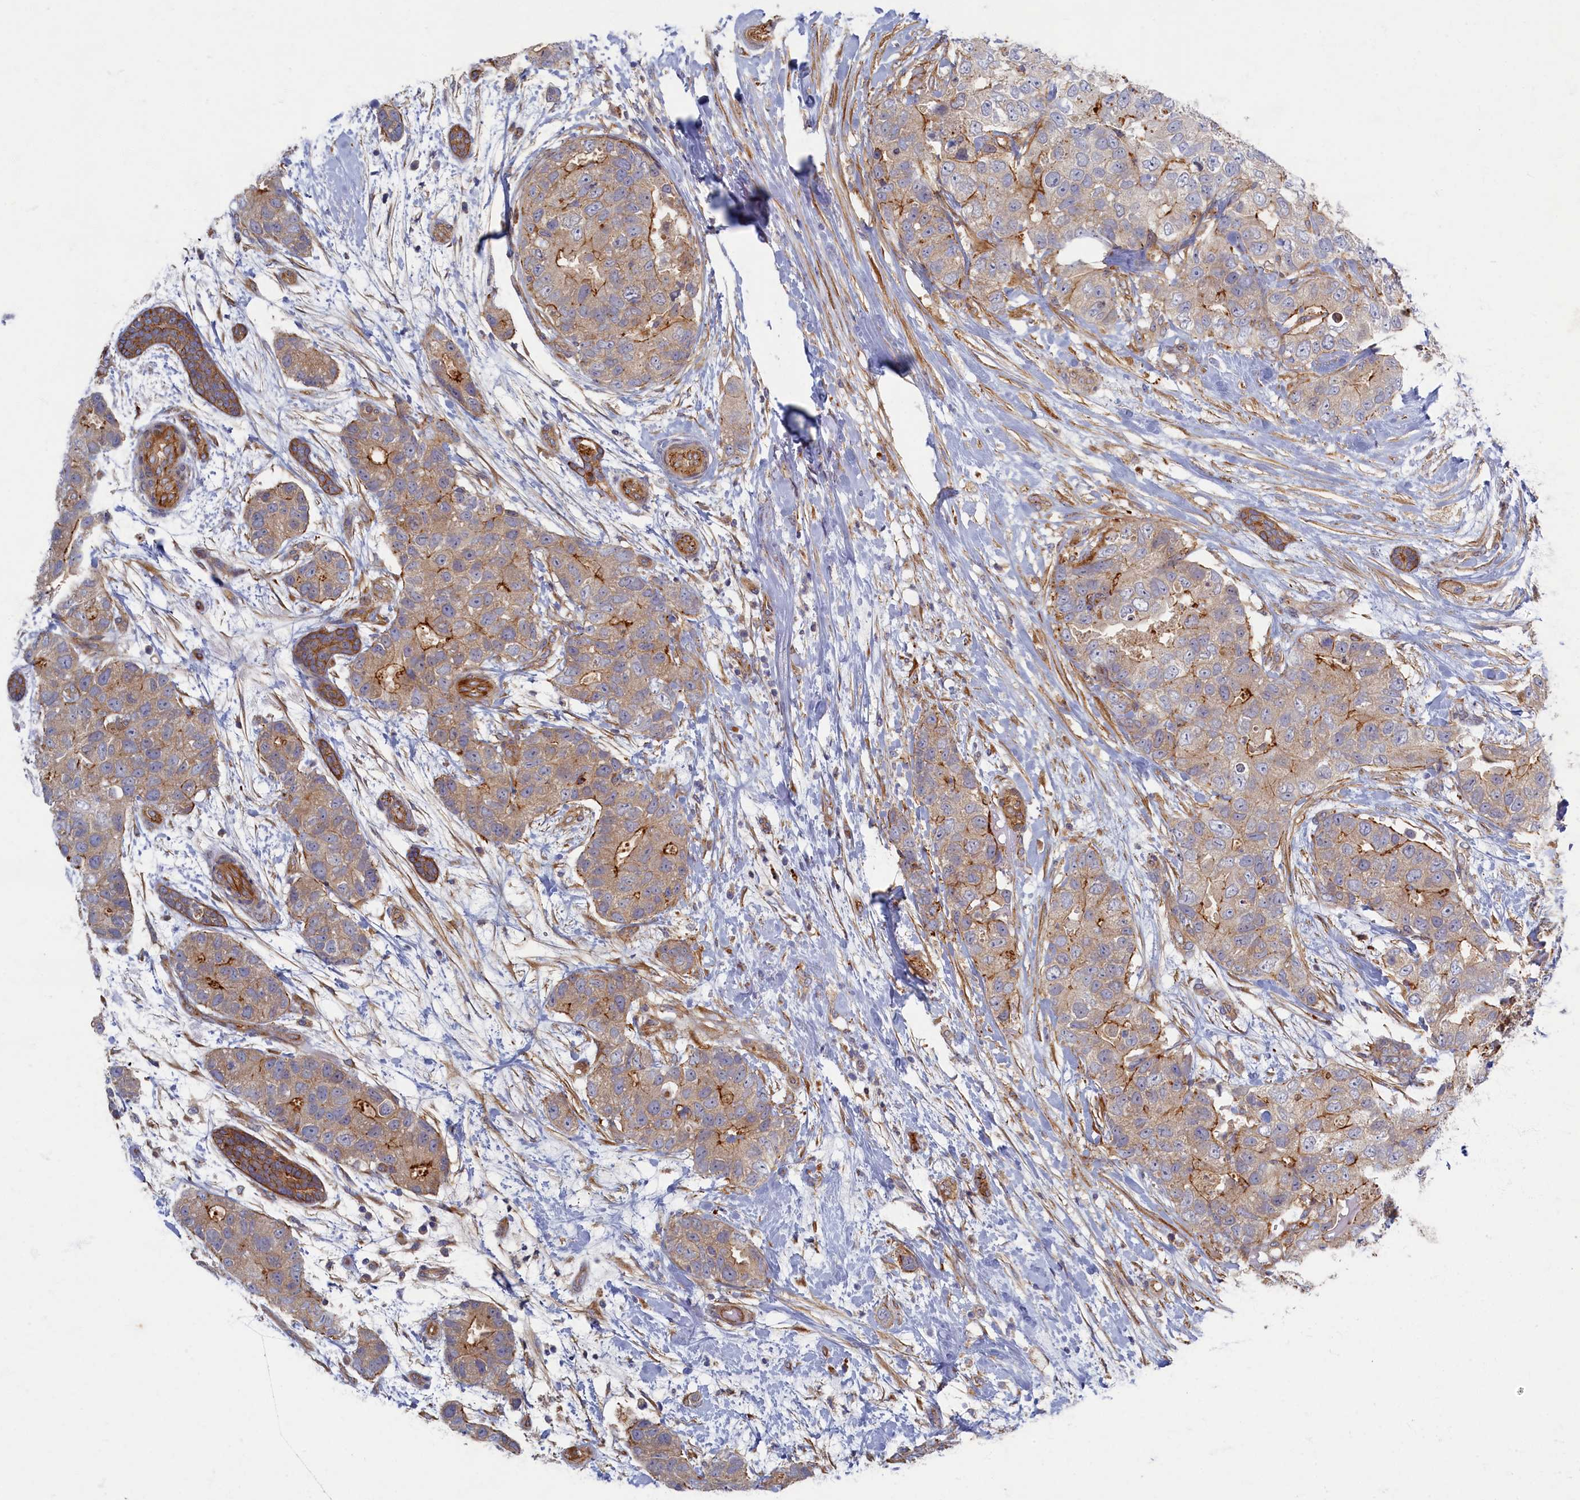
{"staining": {"intensity": "moderate", "quantity": "25%-75%", "location": "cytoplasmic/membranous"}, "tissue": "breast cancer", "cell_type": "Tumor cells", "image_type": "cancer", "snomed": [{"axis": "morphology", "description": "Duct carcinoma"}, {"axis": "topography", "description": "Breast"}], "caption": "Human breast cancer stained with a brown dye demonstrates moderate cytoplasmic/membranous positive positivity in approximately 25%-75% of tumor cells.", "gene": "PSMG2", "patient": {"sex": "female", "age": 62}}